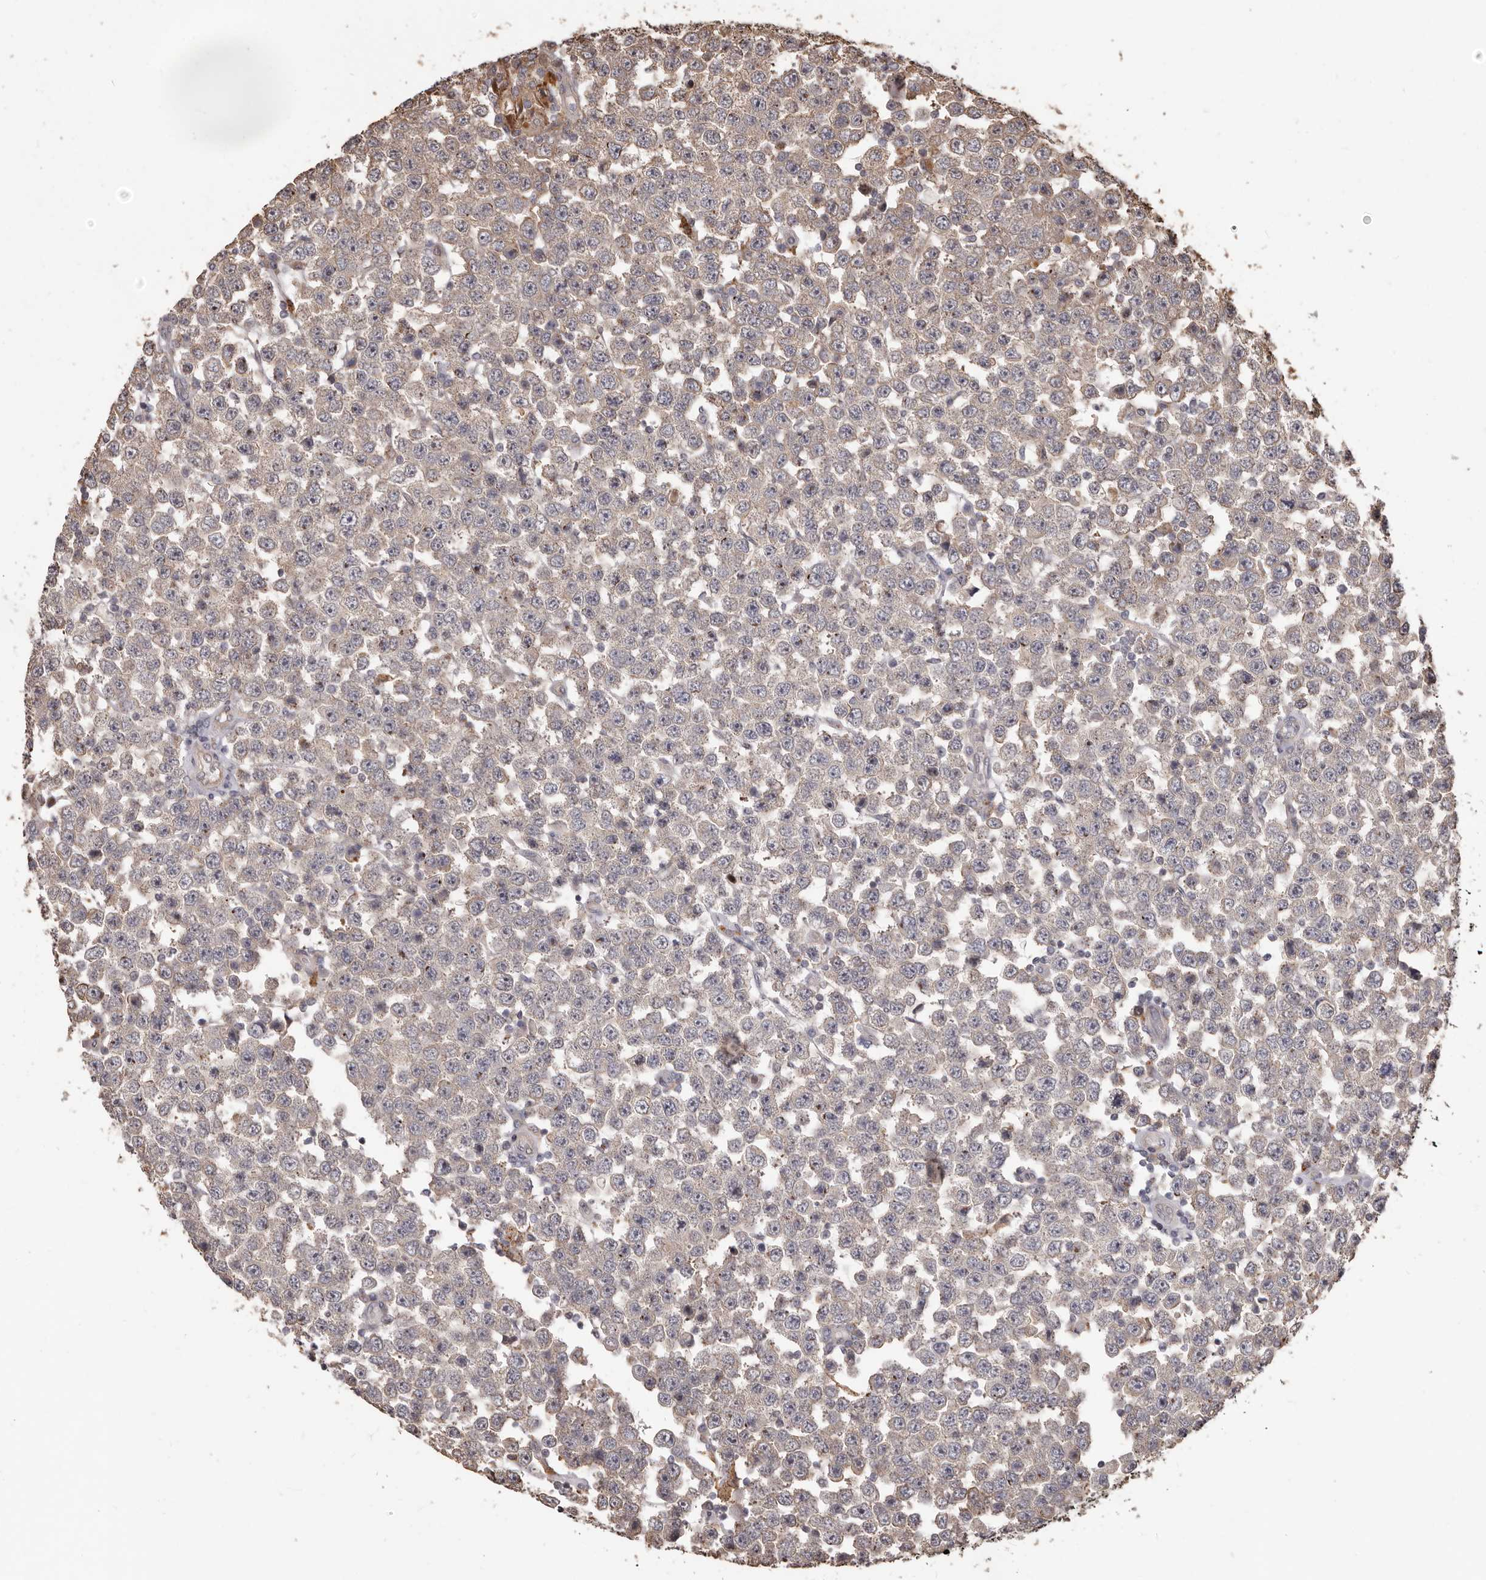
{"staining": {"intensity": "weak", "quantity": "<25%", "location": "cytoplasmic/membranous"}, "tissue": "testis cancer", "cell_type": "Tumor cells", "image_type": "cancer", "snomed": [{"axis": "morphology", "description": "Seminoma, NOS"}, {"axis": "topography", "description": "Testis"}], "caption": "This micrograph is of testis seminoma stained with IHC to label a protein in brown with the nuclei are counter-stained blue. There is no positivity in tumor cells. The staining is performed using DAB brown chromogen with nuclei counter-stained in using hematoxylin.", "gene": "MTO1", "patient": {"sex": "male", "age": 28}}